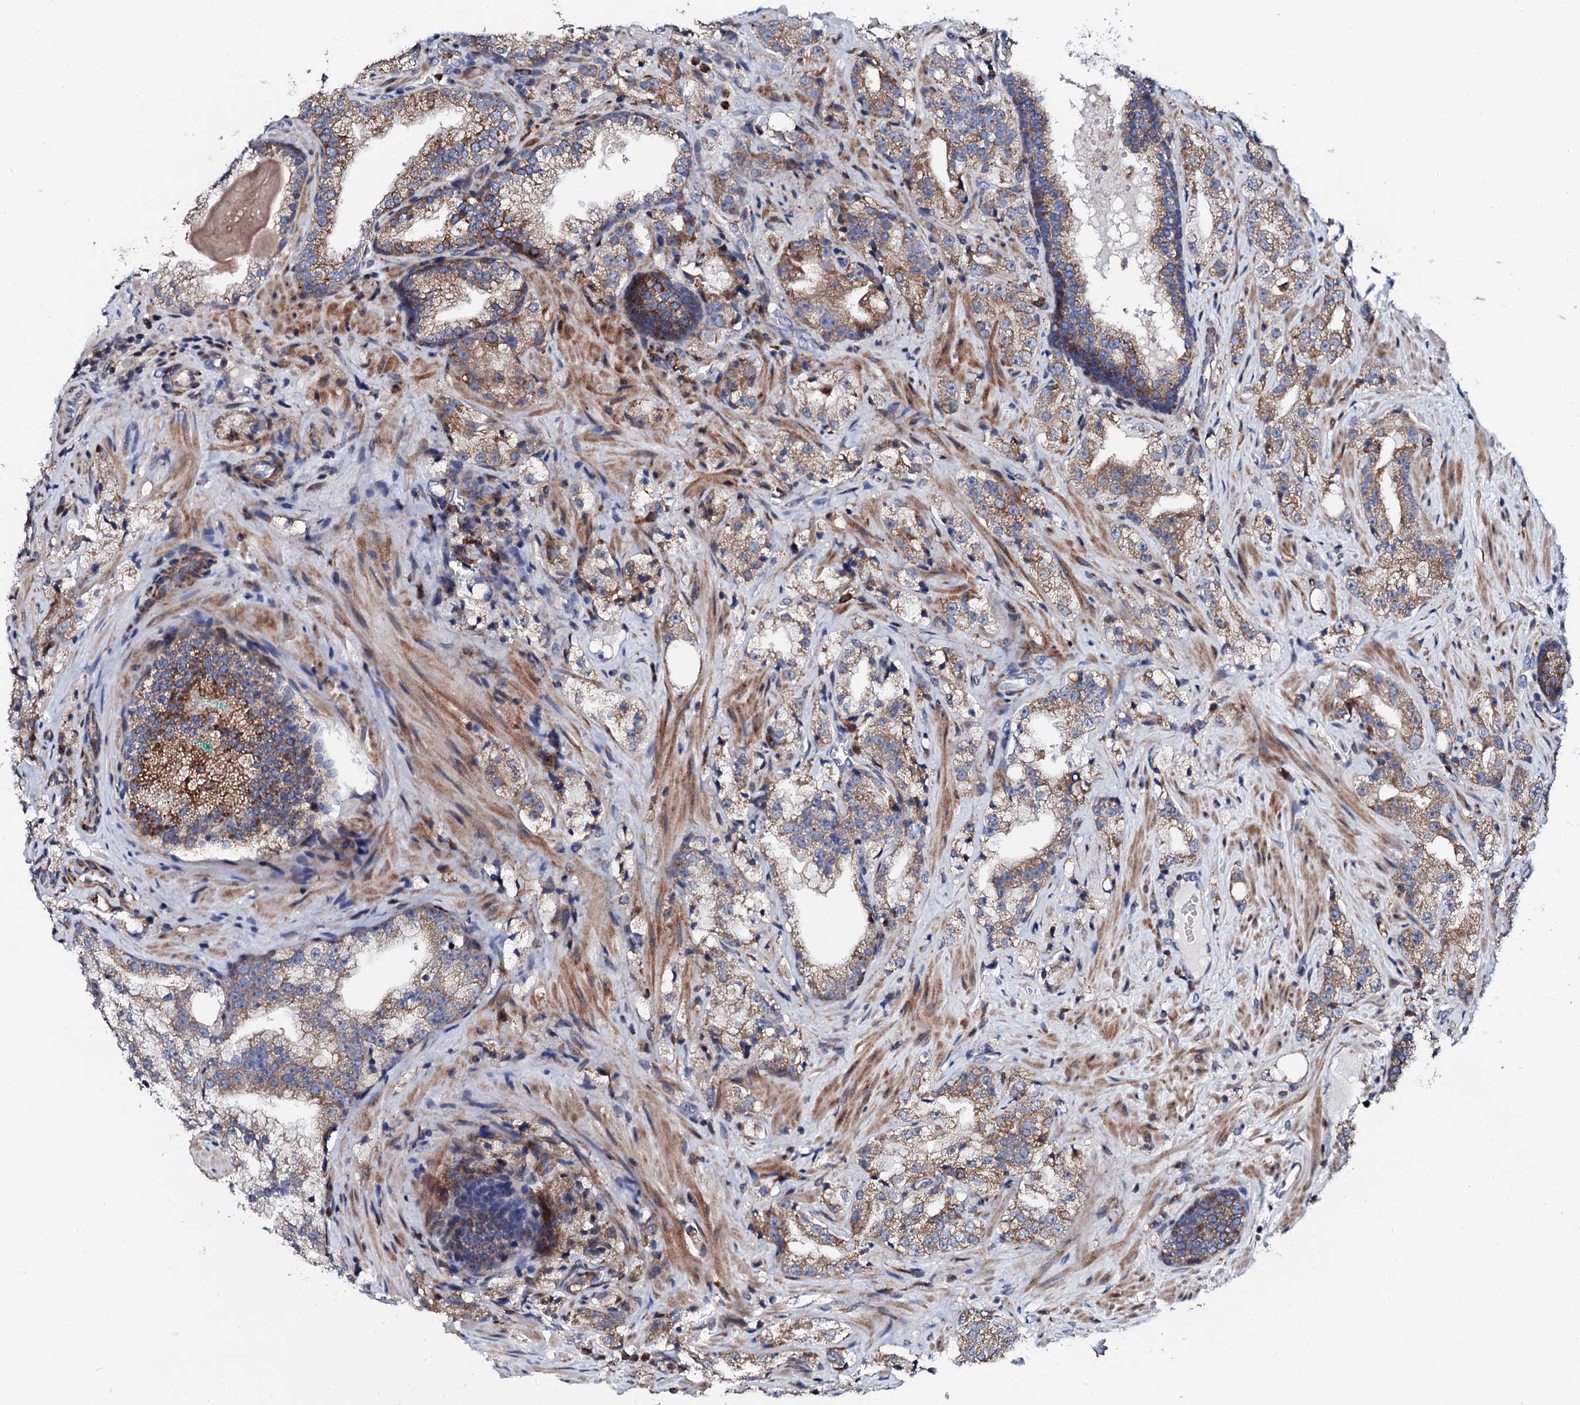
{"staining": {"intensity": "moderate", "quantity": ">75%", "location": "cytoplasmic/membranous"}, "tissue": "prostate cancer", "cell_type": "Tumor cells", "image_type": "cancer", "snomed": [{"axis": "morphology", "description": "Adenocarcinoma, High grade"}, {"axis": "topography", "description": "Prostate"}], "caption": "Brown immunohistochemical staining in human prostate cancer shows moderate cytoplasmic/membranous positivity in about >75% of tumor cells.", "gene": "TCIRG1", "patient": {"sex": "male", "age": 64}}